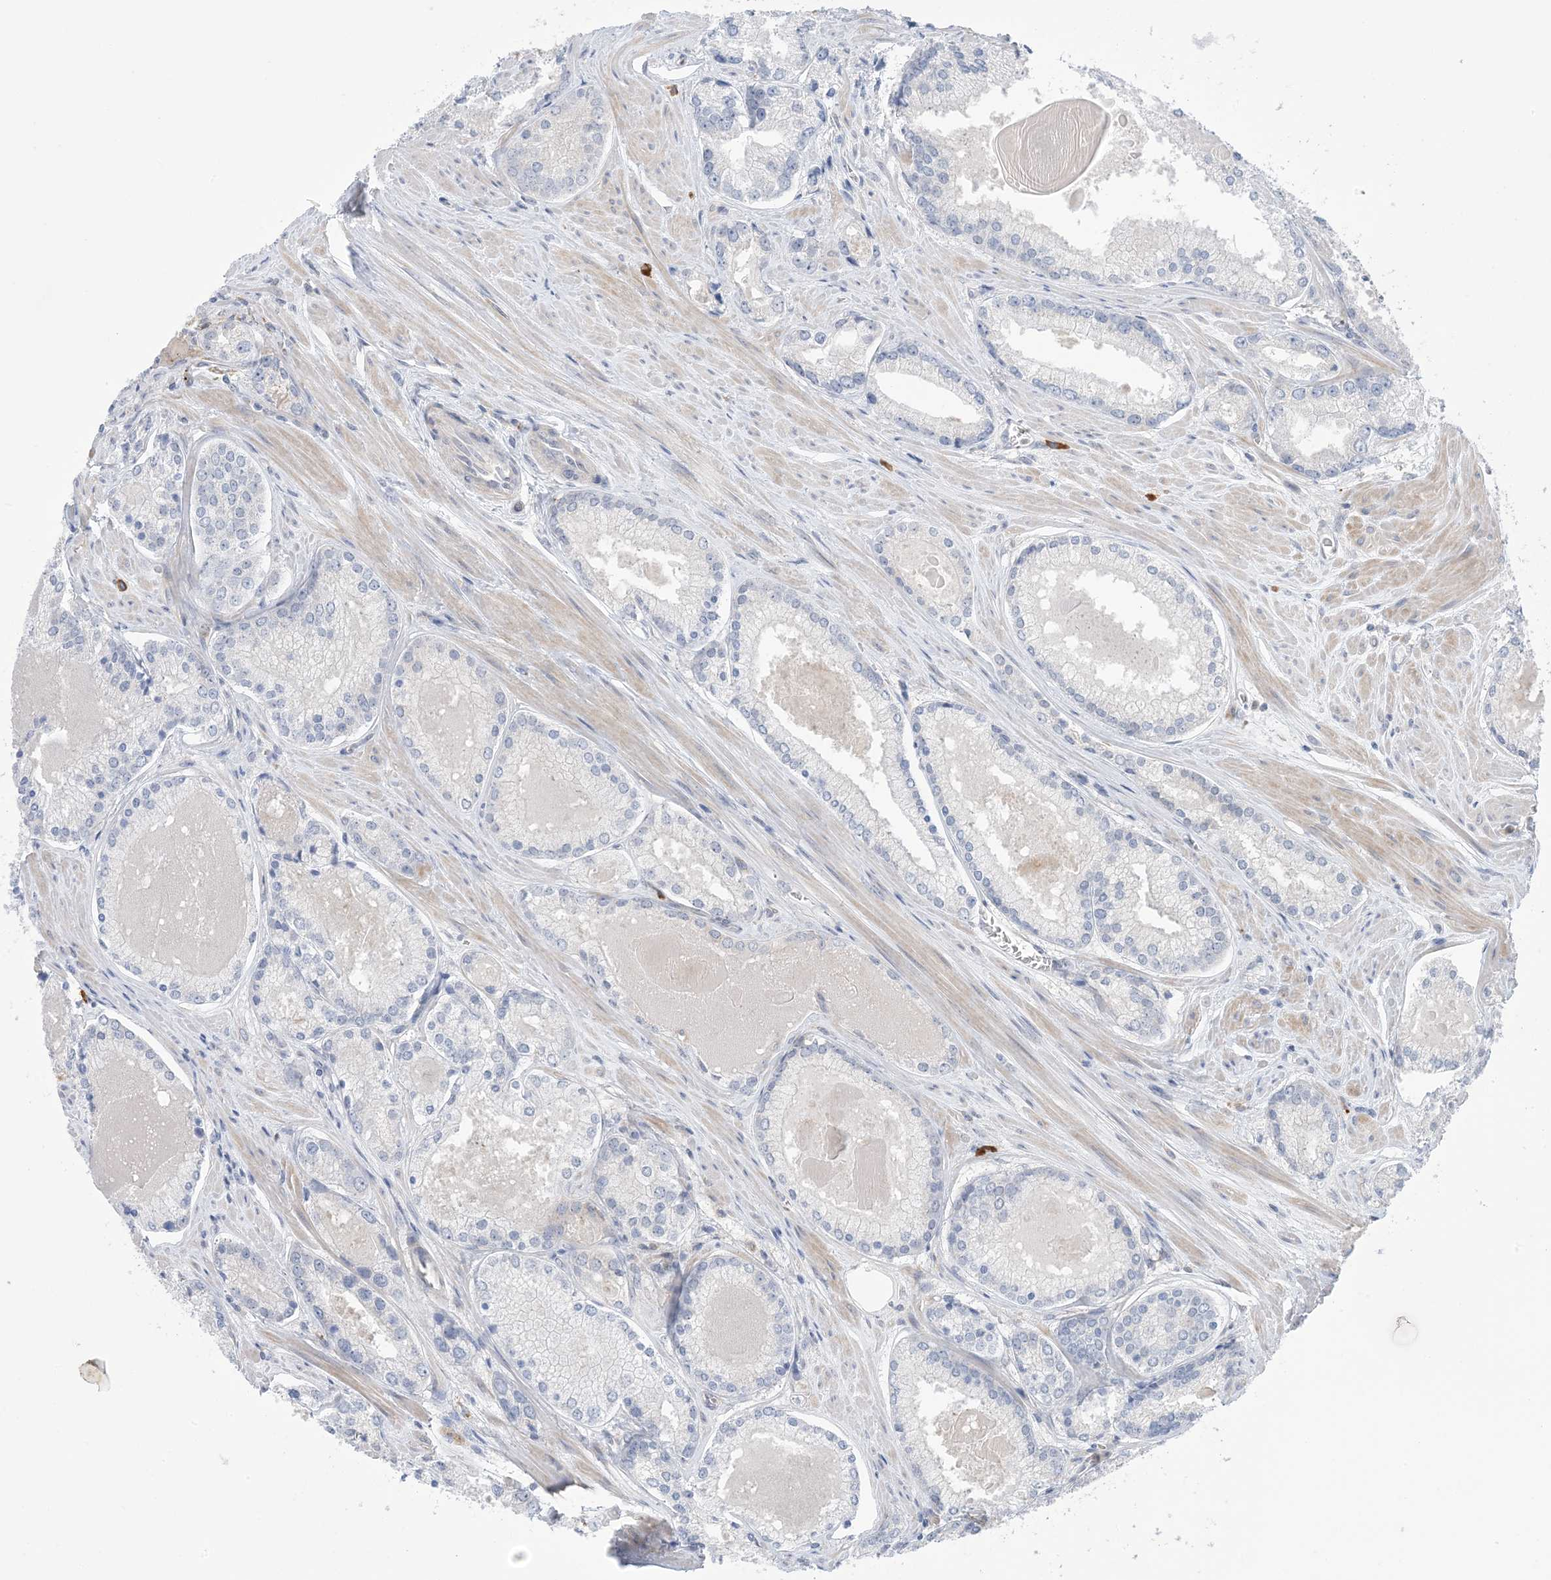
{"staining": {"intensity": "negative", "quantity": "none", "location": "none"}, "tissue": "prostate cancer", "cell_type": "Tumor cells", "image_type": "cancer", "snomed": [{"axis": "morphology", "description": "Adenocarcinoma, Low grade"}, {"axis": "topography", "description": "Prostate"}], "caption": "Immunohistochemical staining of adenocarcinoma (low-grade) (prostate) demonstrates no significant expression in tumor cells. Nuclei are stained in blue.", "gene": "TTYH1", "patient": {"sex": "male", "age": 54}}